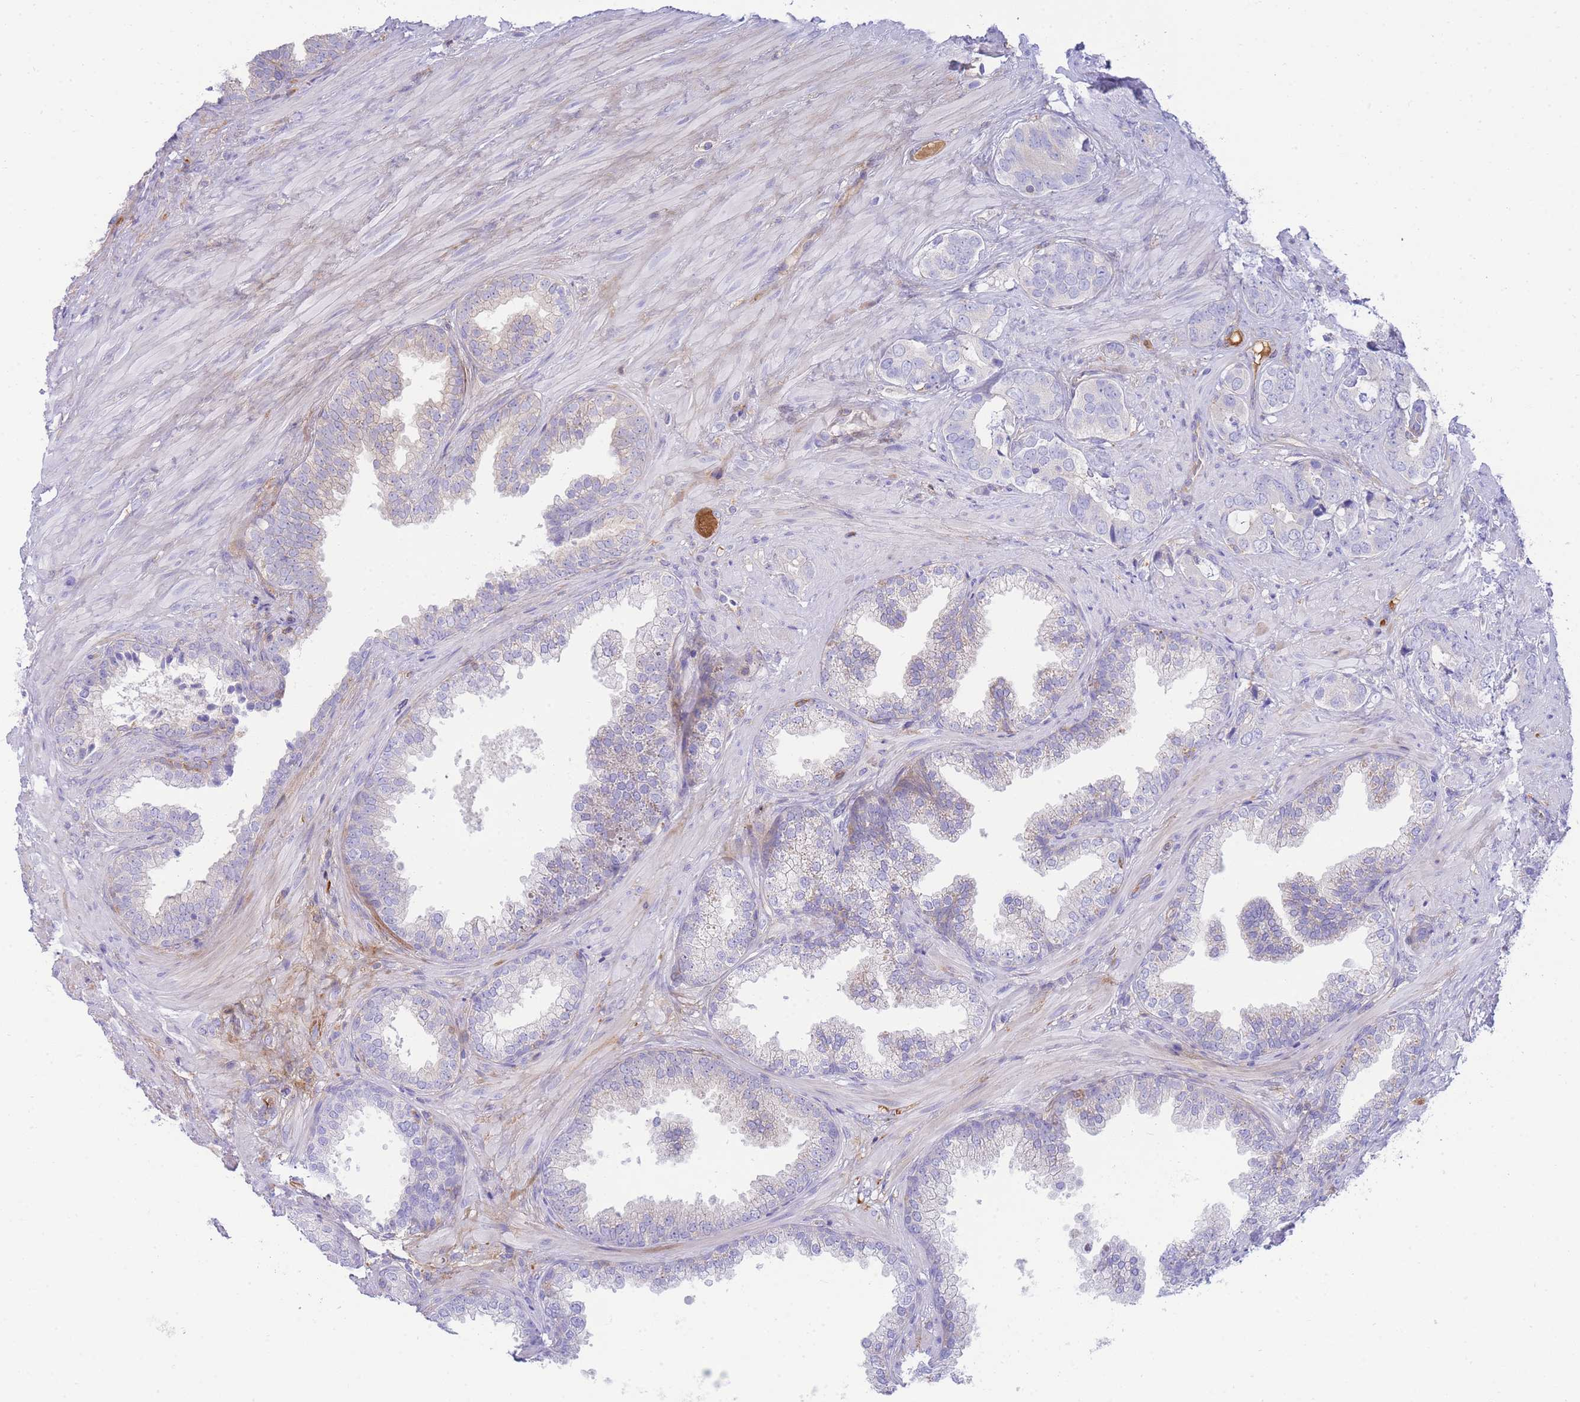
{"staining": {"intensity": "negative", "quantity": "none", "location": "none"}, "tissue": "prostate cancer", "cell_type": "Tumor cells", "image_type": "cancer", "snomed": [{"axis": "morphology", "description": "Adenocarcinoma, High grade"}, {"axis": "topography", "description": "Prostate"}], "caption": "DAB (3,3'-diaminobenzidine) immunohistochemical staining of prostate adenocarcinoma (high-grade) shows no significant expression in tumor cells. The staining was performed using DAB to visualize the protein expression in brown, while the nuclei were stained in blue with hematoxylin (Magnification: 20x).", "gene": "FBN3", "patient": {"sex": "male", "age": 71}}